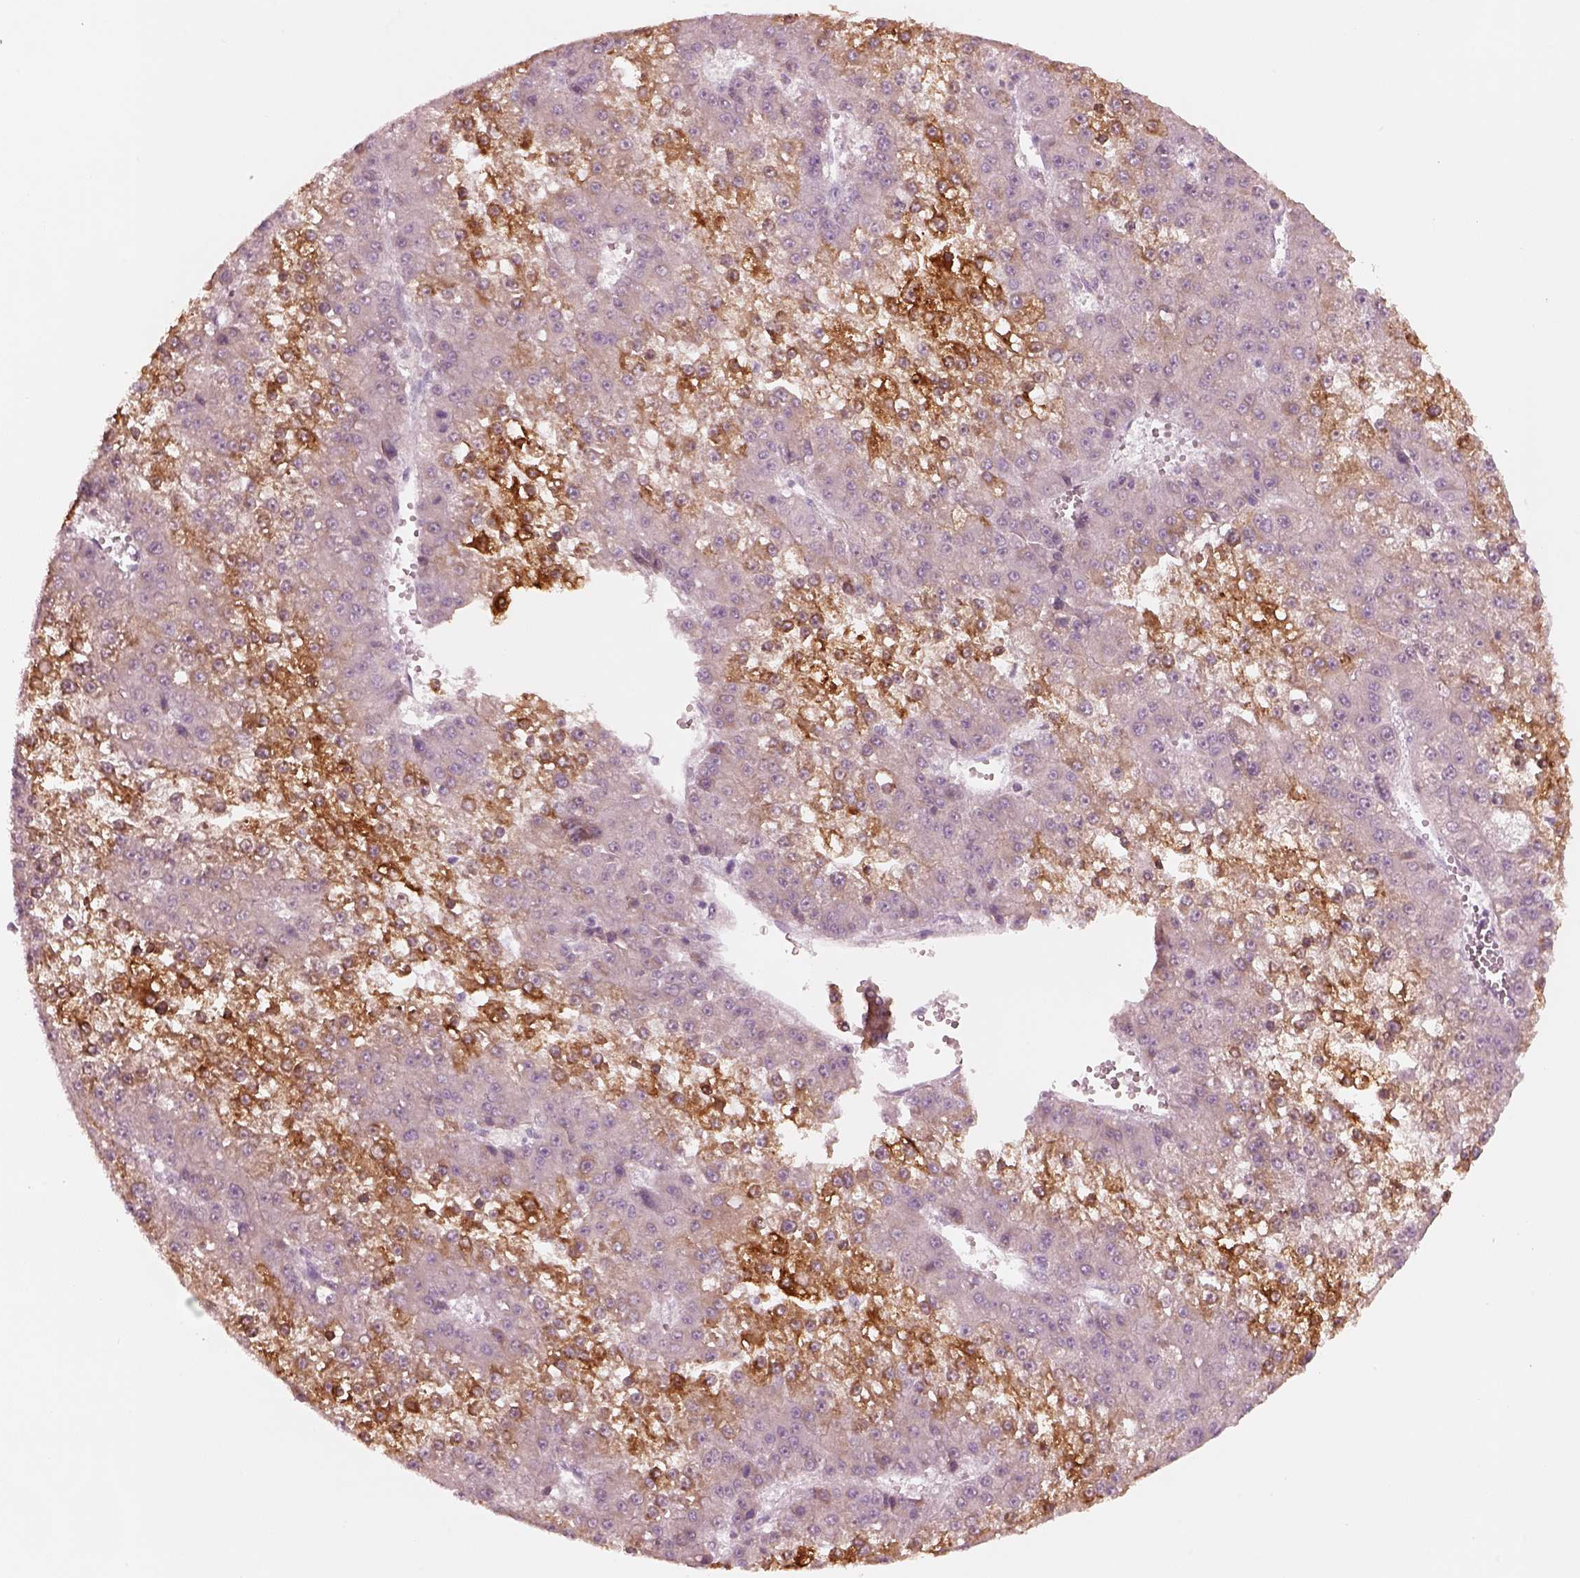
{"staining": {"intensity": "moderate", "quantity": "25%-75%", "location": "cytoplasmic/membranous"}, "tissue": "liver cancer", "cell_type": "Tumor cells", "image_type": "cancer", "snomed": [{"axis": "morphology", "description": "Carcinoma, Hepatocellular, NOS"}, {"axis": "topography", "description": "Liver"}], "caption": "Immunohistochemical staining of liver hepatocellular carcinoma demonstrates moderate cytoplasmic/membranous protein positivity in about 25%-75% of tumor cells. The staining was performed using DAB, with brown indicating positive protein expression. Nuclei are stained blue with hematoxylin.", "gene": "PON3", "patient": {"sex": "female", "age": 73}}